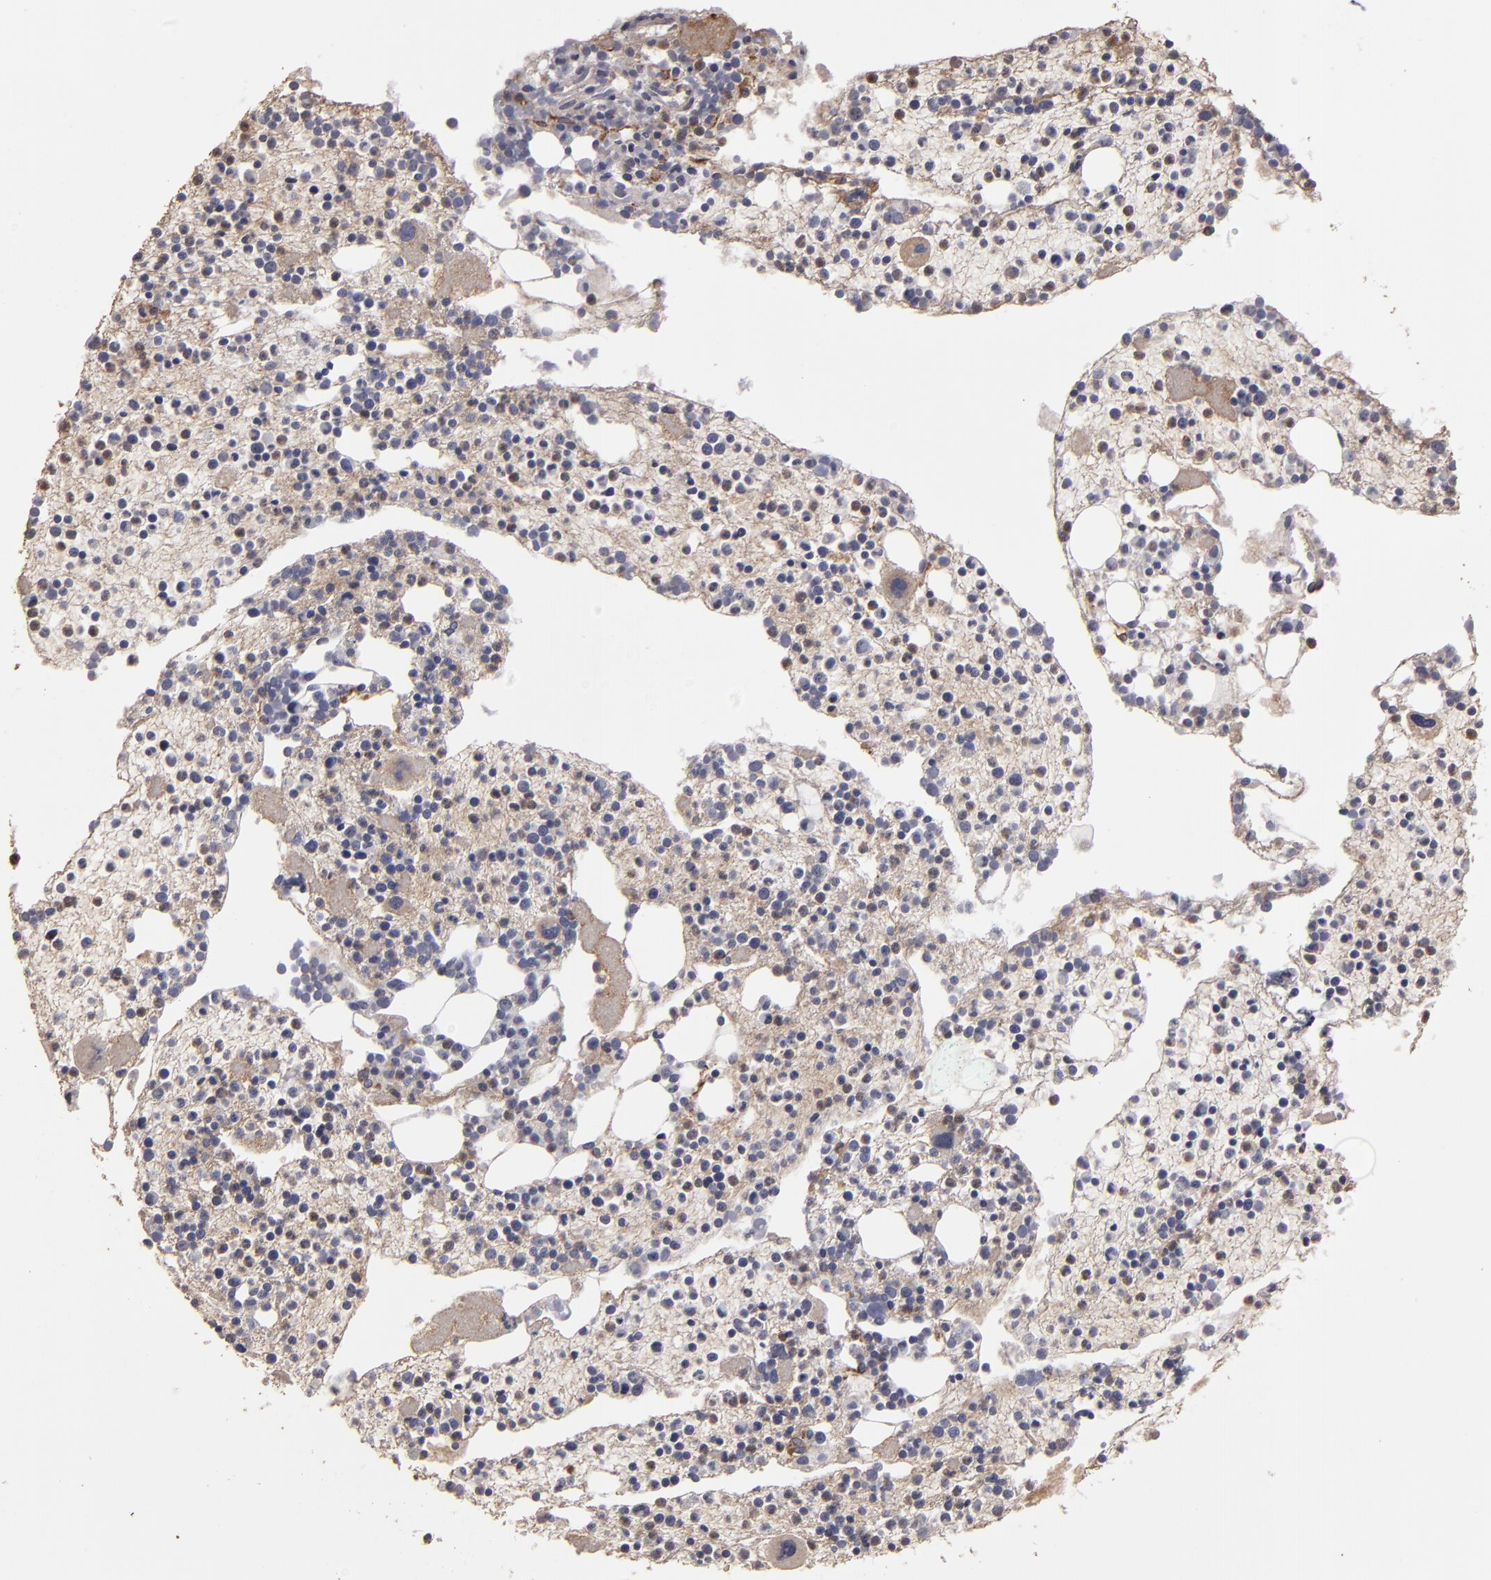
{"staining": {"intensity": "moderate", "quantity": "<25%", "location": "cytoplasmic/membranous"}, "tissue": "bone marrow", "cell_type": "Hematopoietic cells", "image_type": "normal", "snomed": [{"axis": "morphology", "description": "Normal tissue, NOS"}, {"axis": "topography", "description": "Bone marrow"}], "caption": "Bone marrow stained with DAB (3,3'-diaminobenzidine) IHC displays low levels of moderate cytoplasmic/membranous staining in about <25% of hematopoietic cells.", "gene": "CD55", "patient": {"sex": "male", "age": 15}}